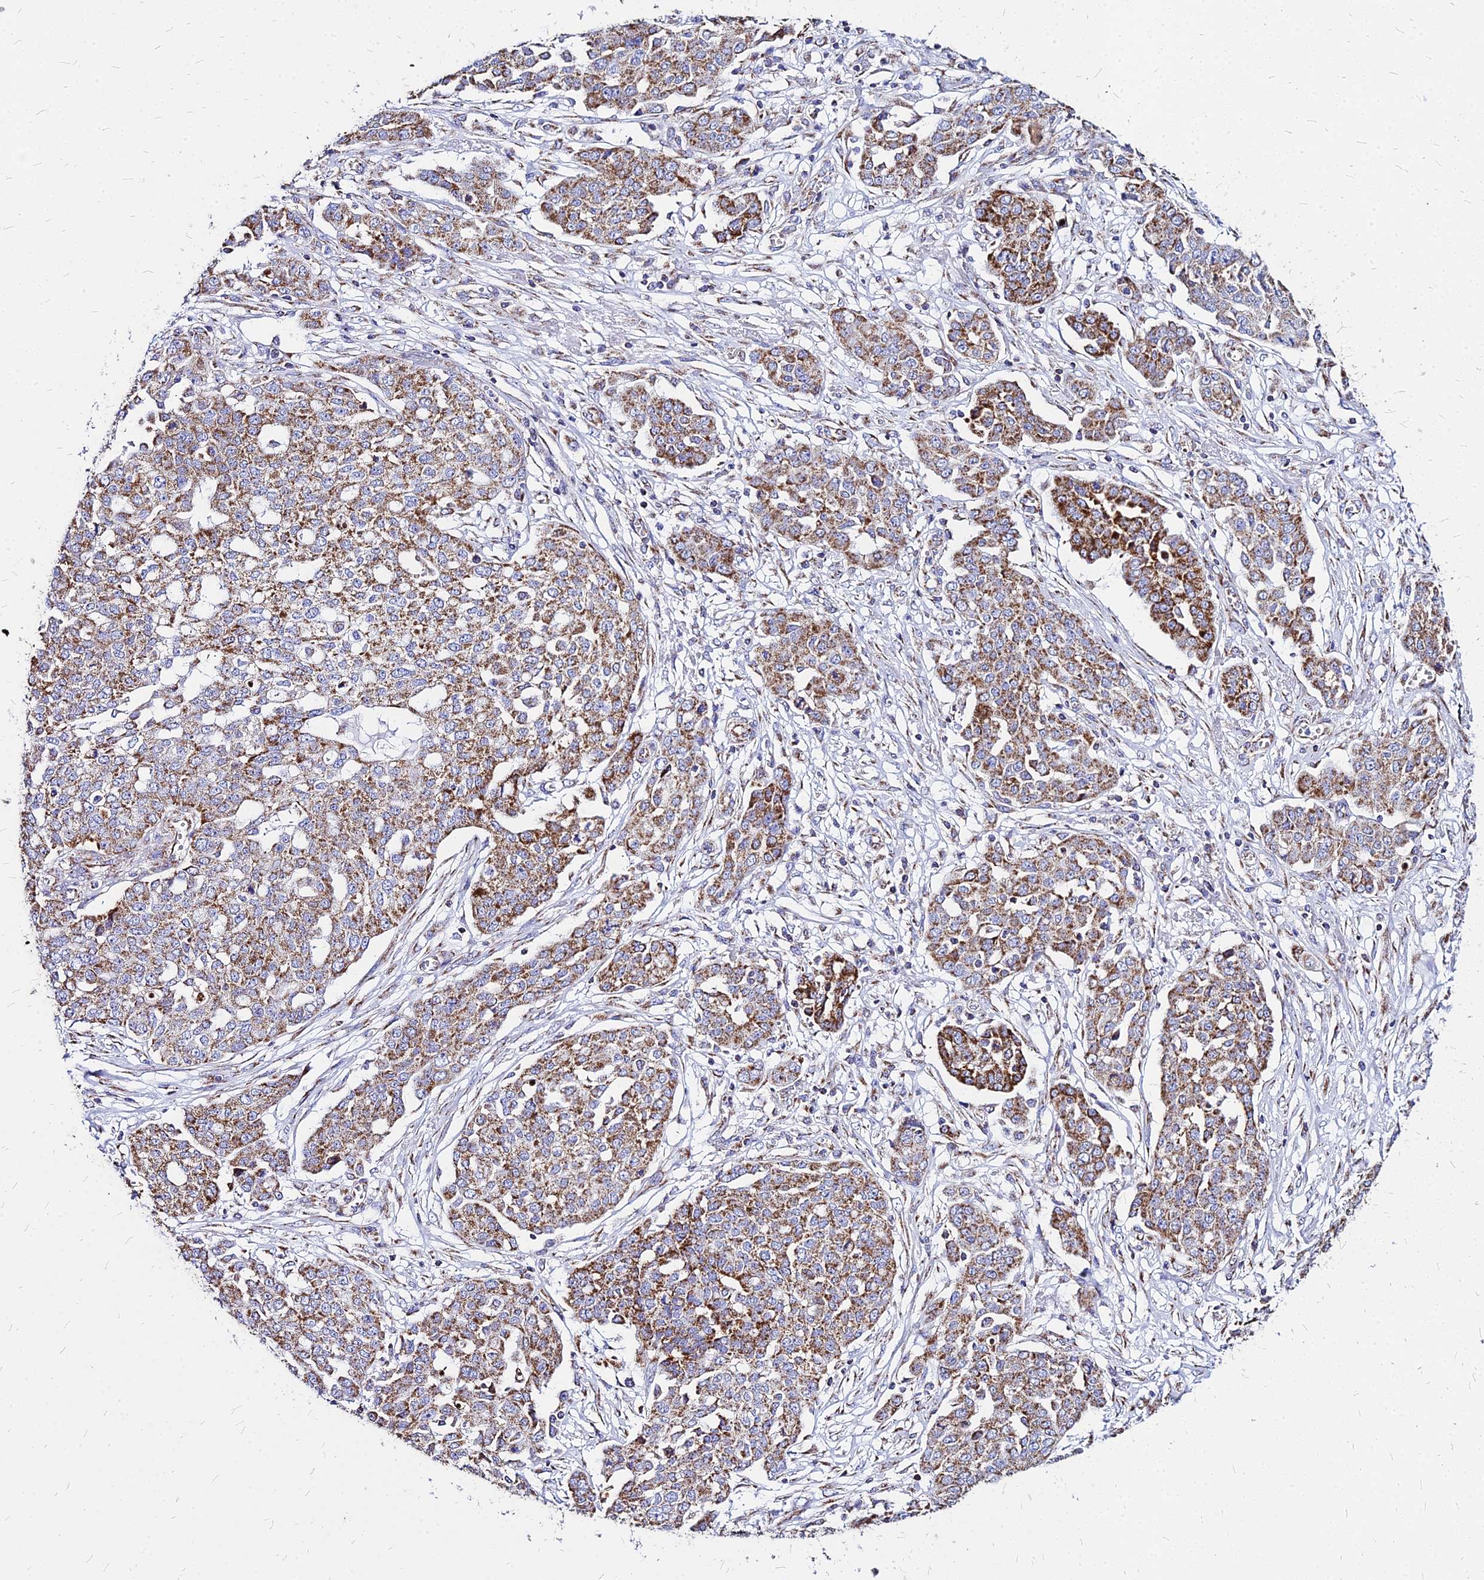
{"staining": {"intensity": "moderate", "quantity": ">75%", "location": "cytoplasmic/membranous"}, "tissue": "ovarian cancer", "cell_type": "Tumor cells", "image_type": "cancer", "snomed": [{"axis": "morphology", "description": "Cystadenocarcinoma, serous, NOS"}, {"axis": "topography", "description": "Soft tissue"}, {"axis": "topography", "description": "Ovary"}], "caption": "A high-resolution image shows immunohistochemistry (IHC) staining of serous cystadenocarcinoma (ovarian), which displays moderate cytoplasmic/membranous staining in about >75% of tumor cells.", "gene": "DLD", "patient": {"sex": "female", "age": 57}}